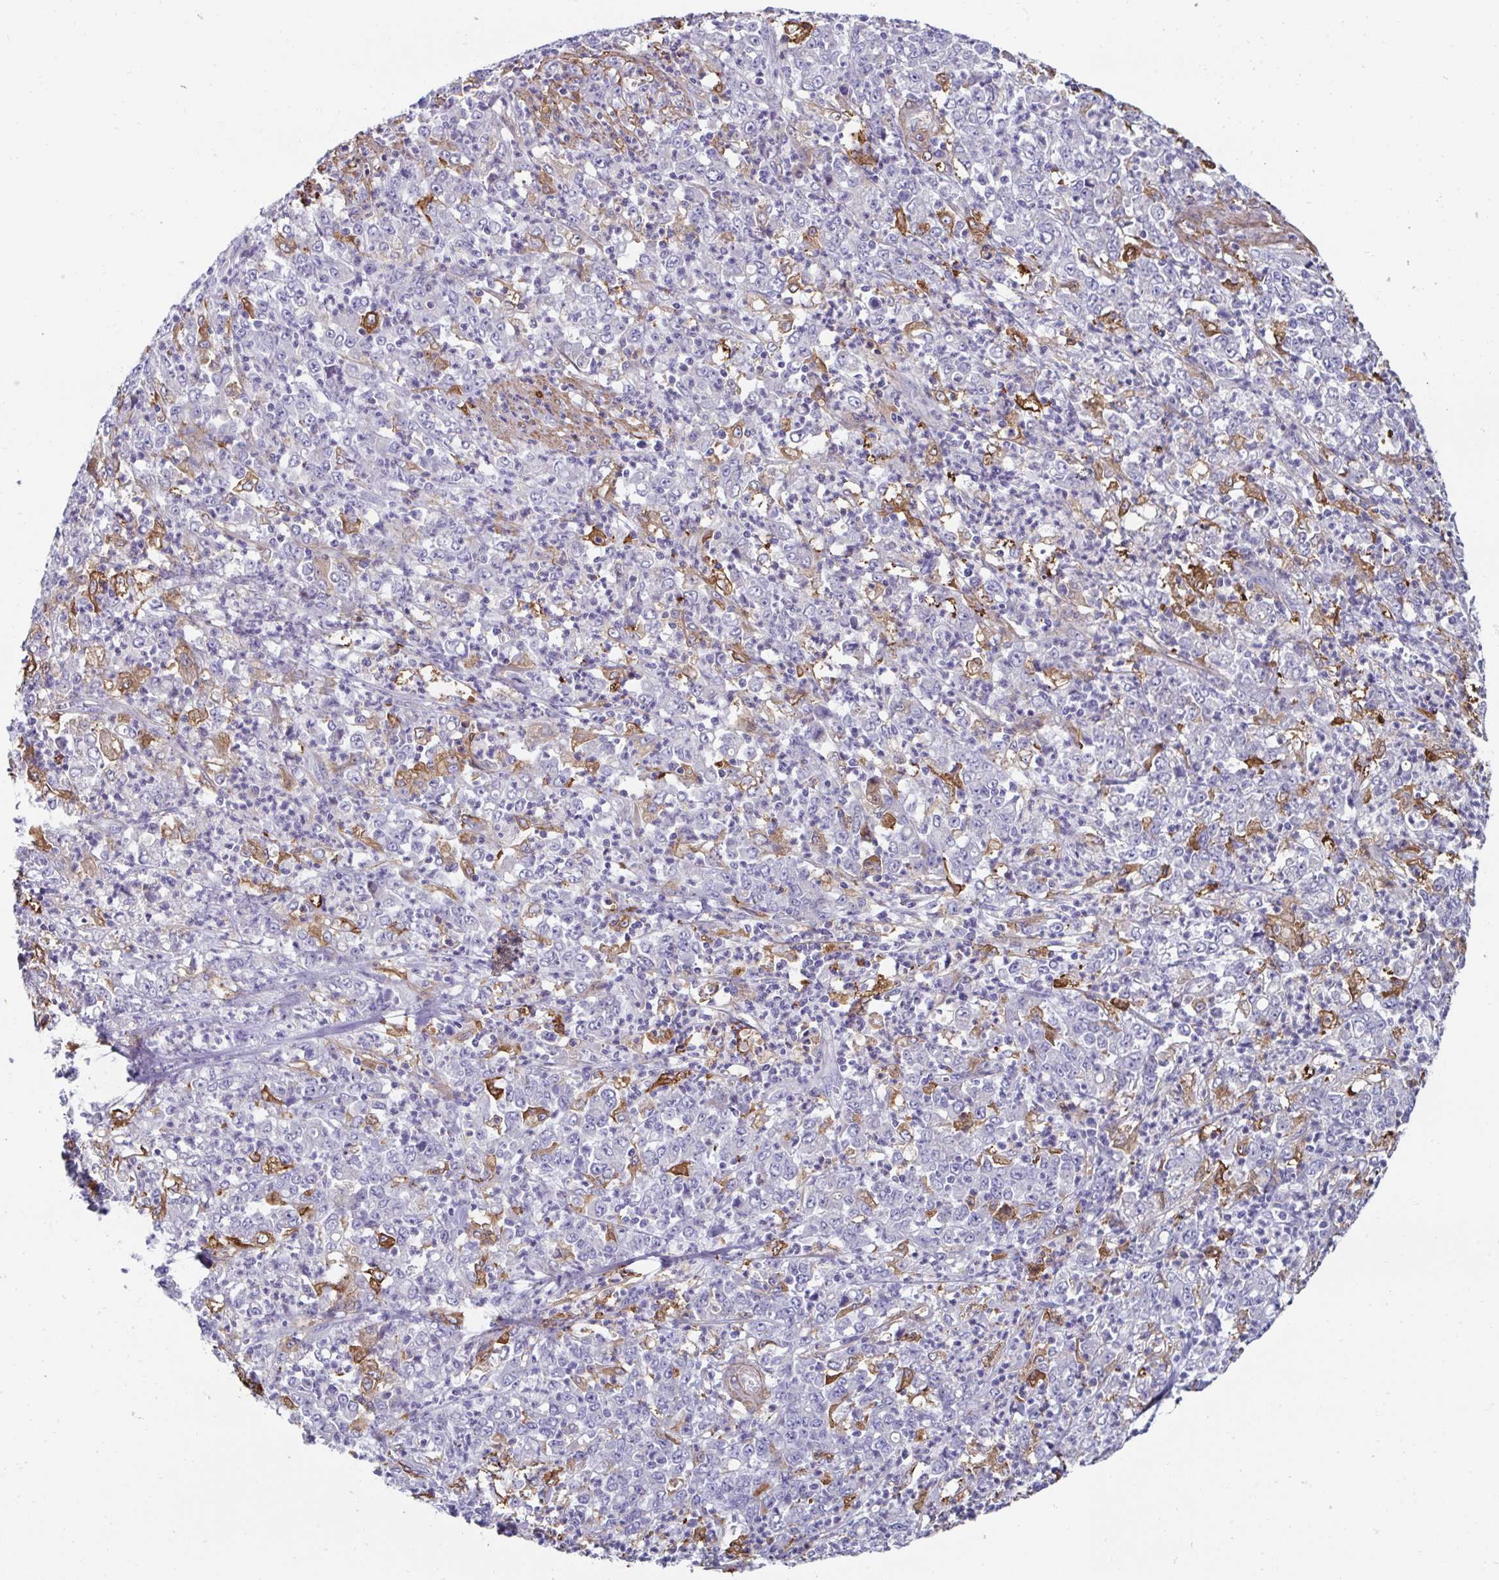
{"staining": {"intensity": "weak", "quantity": "25%-75%", "location": "cytoplasmic/membranous"}, "tissue": "stomach cancer", "cell_type": "Tumor cells", "image_type": "cancer", "snomed": [{"axis": "morphology", "description": "Adenocarcinoma, NOS"}, {"axis": "topography", "description": "Stomach, lower"}], "caption": "Immunohistochemical staining of stomach adenocarcinoma displays low levels of weak cytoplasmic/membranous staining in approximately 25%-75% of tumor cells. (DAB (3,3'-diaminobenzidine) IHC with brightfield microscopy, high magnification).", "gene": "FBXL13", "patient": {"sex": "female", "age": 71}}